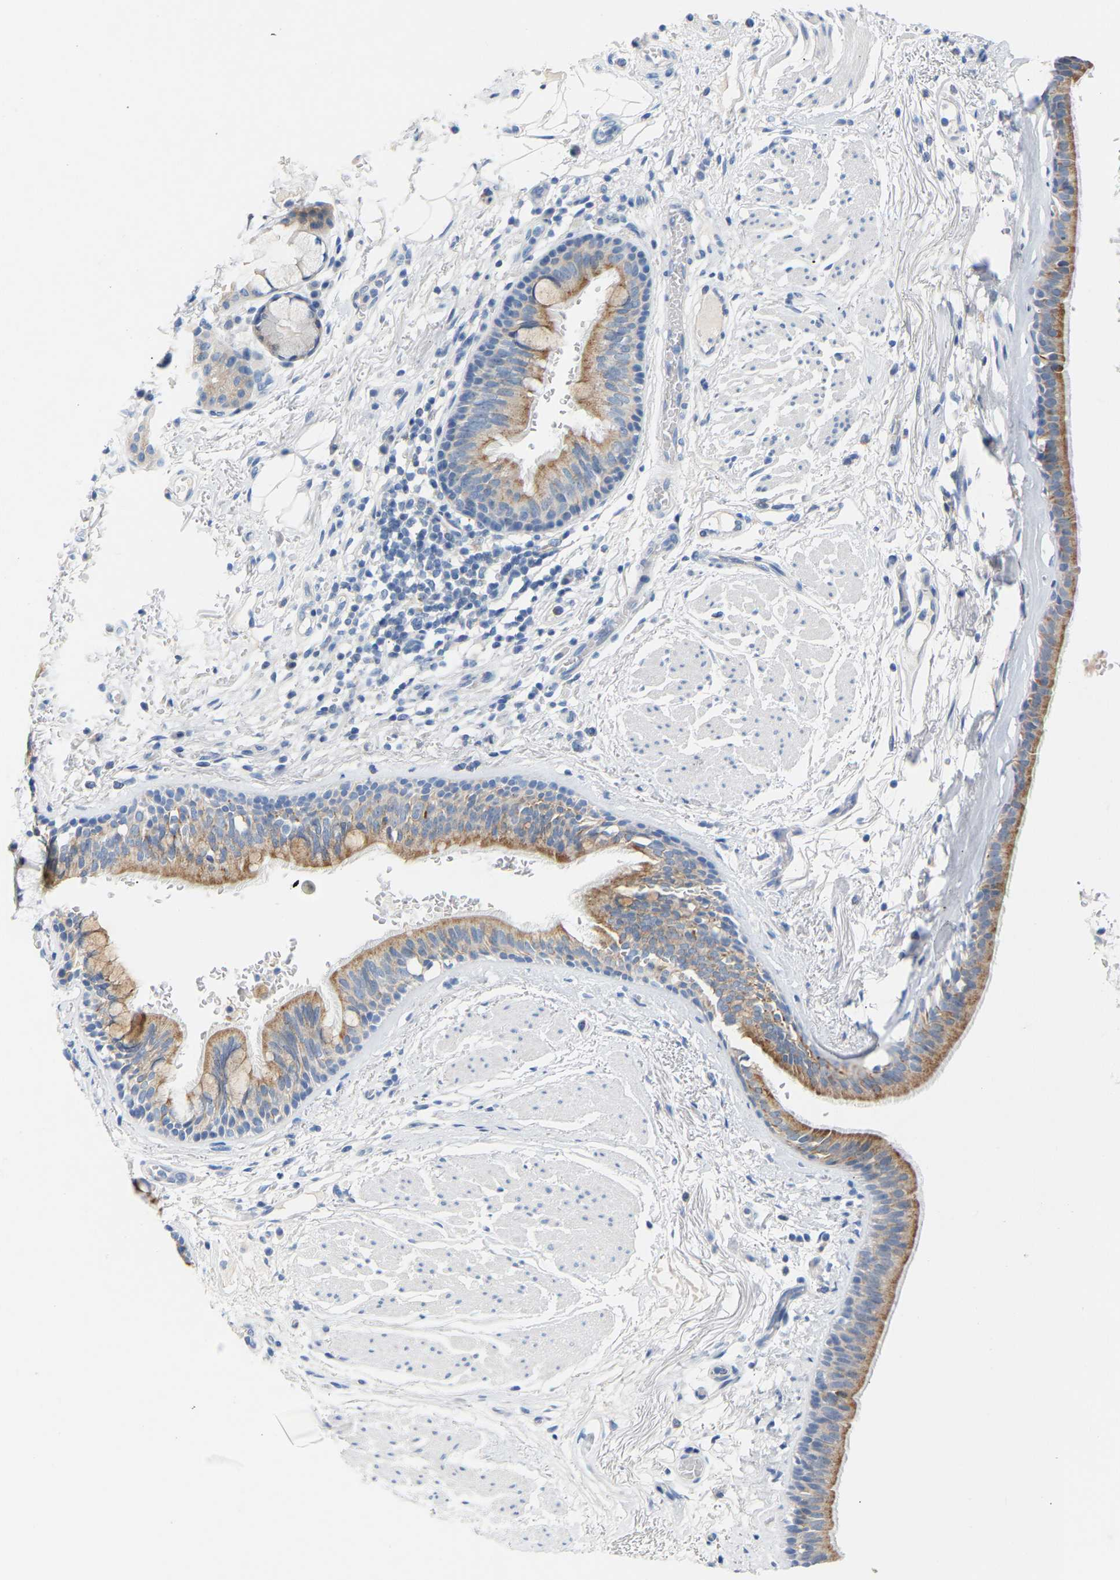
{"staining": {"intensity": "moderate", "quantity": ">75%", "location": "cytoplasmic/membranous"}, "tissue": "bronchus", "cell_type": "Respiratory epithelial cells", "image_type": "normal", "snomed": [{"axis": "morphology", "description": "Normal tissue, NOS"}, {"axis": "topography", "description": "Cartilage tissue"}], "caption": "This photomicrograph reveals normal bronchus stained with immunohistochemistry (IHC) to label a protein in brown. The cytoplasmic/membranous of respiratory epithelial cells show moderate positivity for the protein. Nuclei are counter-stained blue.", "gene": "PEX1", "patient": {"sex": "female", "age": 63}}